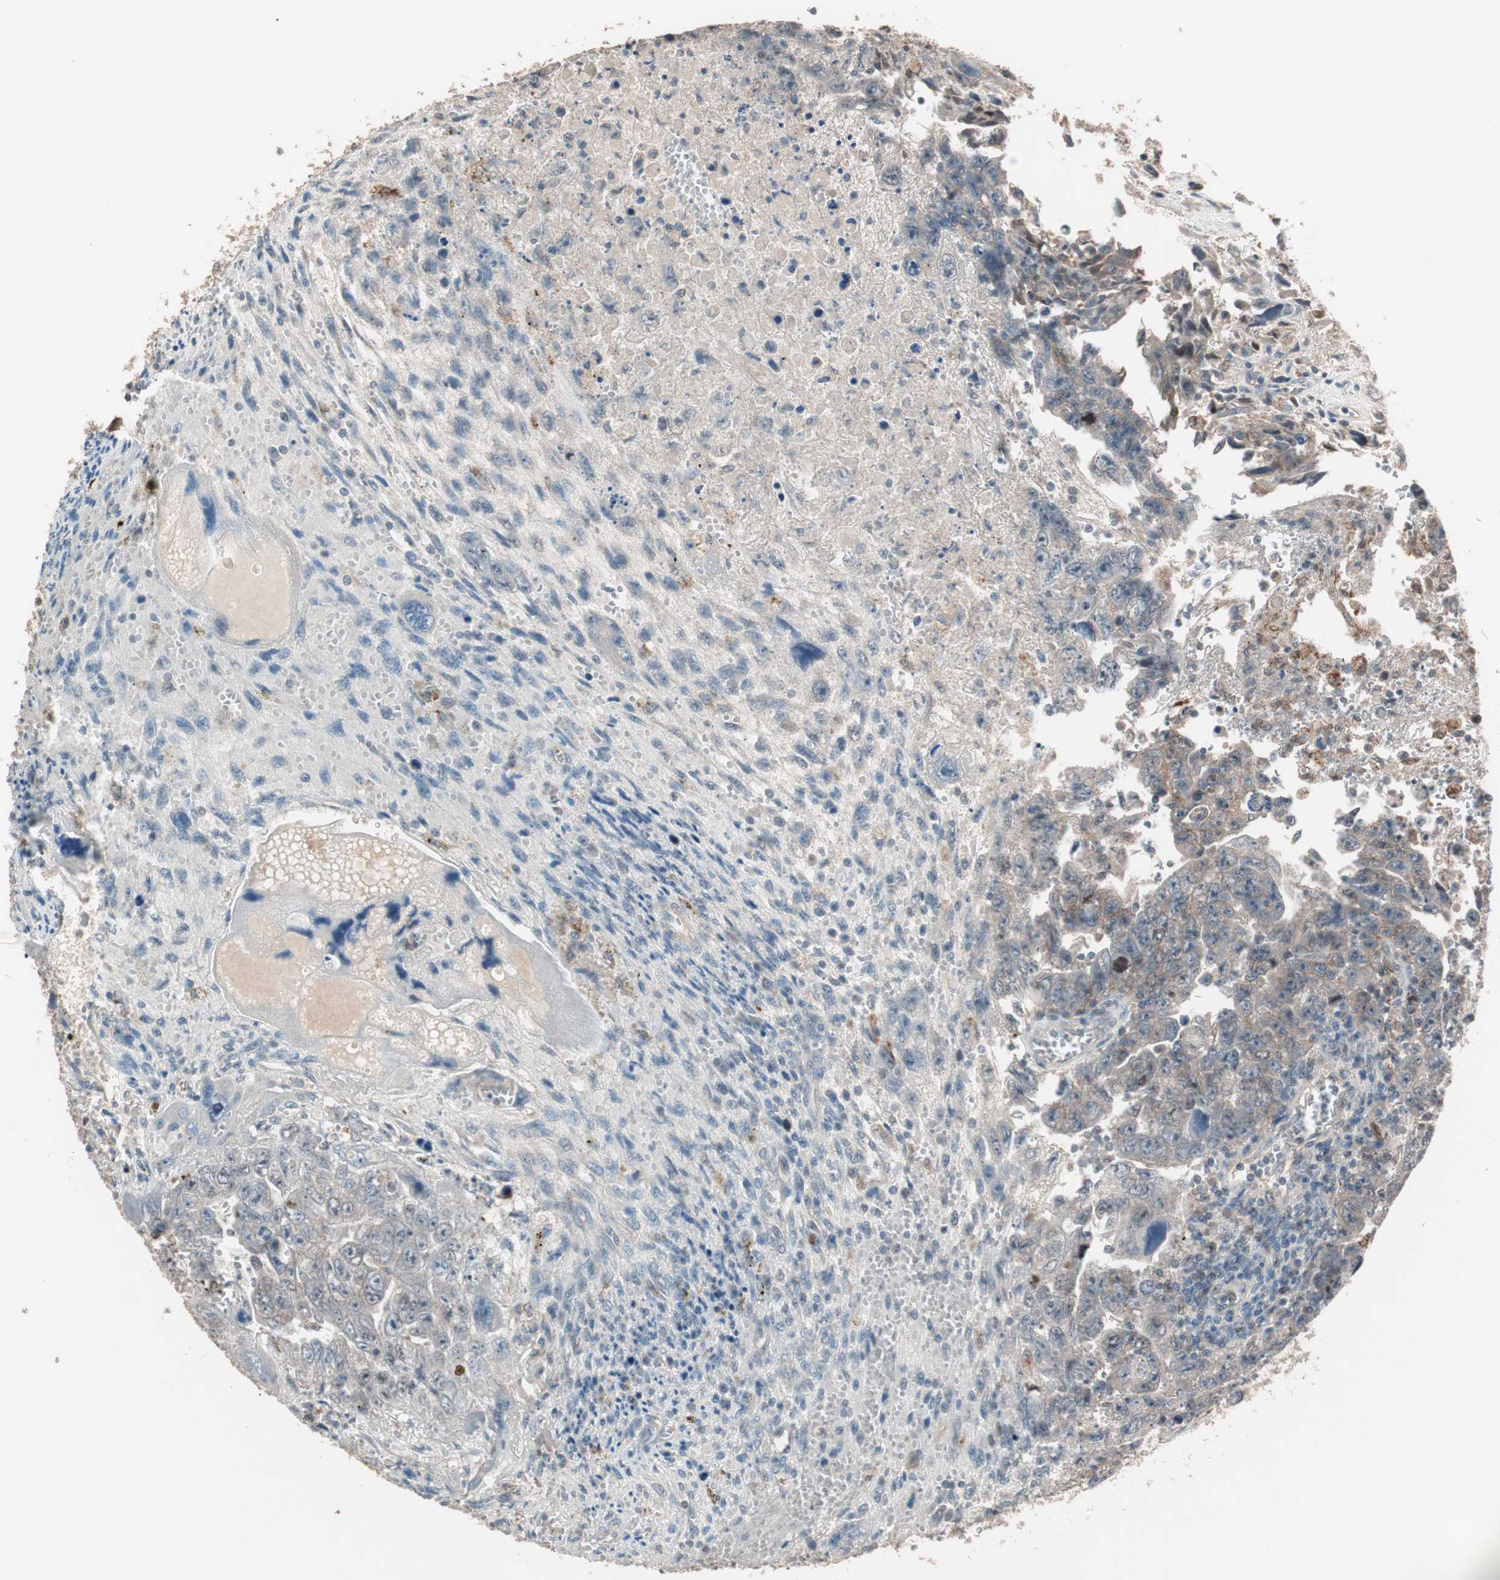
{"staining": {"intensity": "moderate", "quantity": ">75%", "location": "cytoplasmic/membranous"}, "tissue": "testis cancer", "cell_type": "Tumor cells", "image_type": "cancer", "snomed": [{"axis": "morphology", "description": "Carcinoma, Embryonal, NOS"}, {"axis": "topography", "description": "Testis"}], "caption": "A high-resolution image shows immunohistochemistry (IHC) staining of testis cancer (embryonal carcinoma), which reveals moderate cytoplasmic/membranous staining in approximately >75% of tumor cells.", "gene": "NFRKB", "patient": {"sex": "male", "age": 28}}